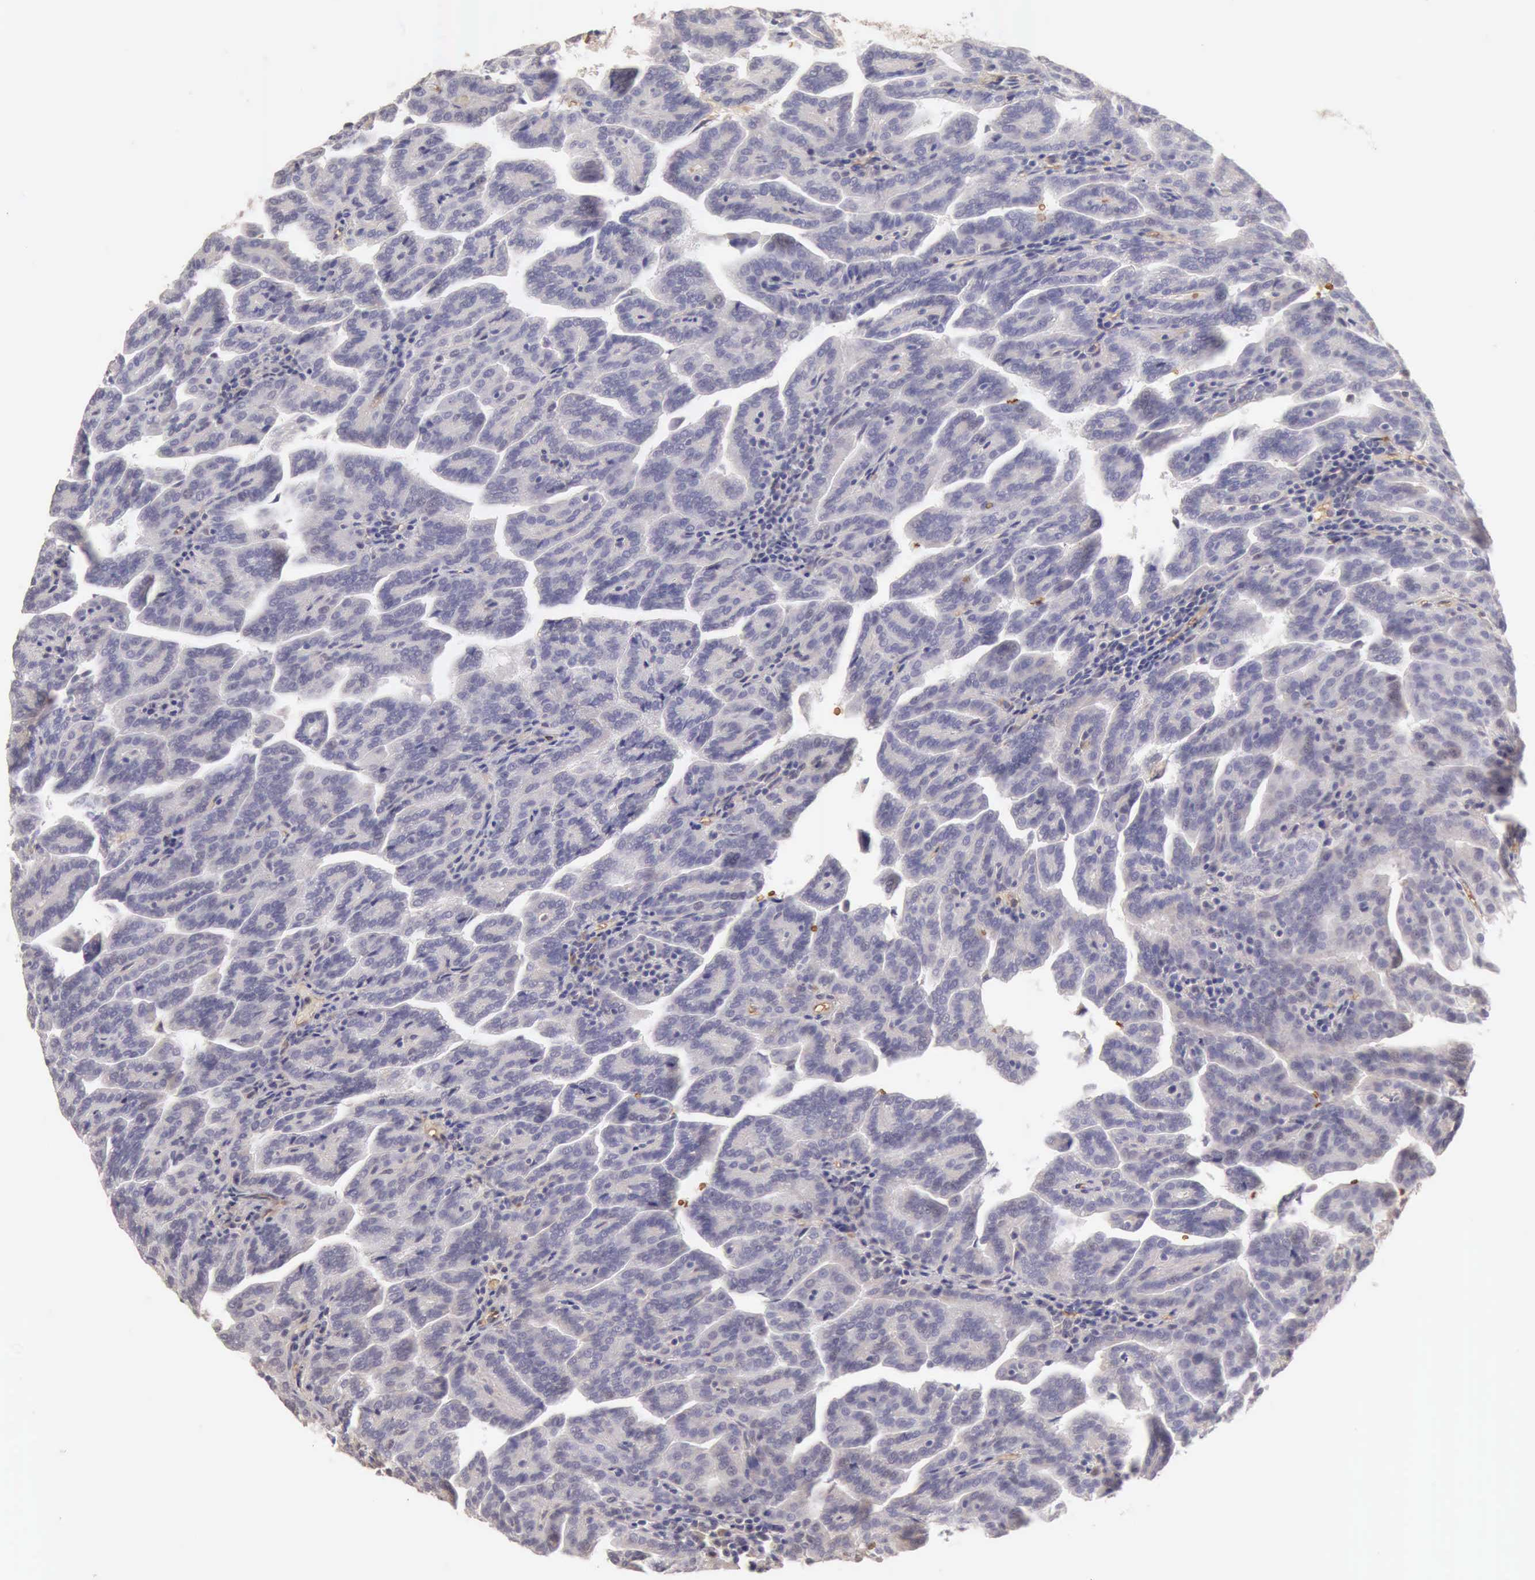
{"staining": {"intensity": "negative", "quantity": "none", "location": "none"}, "tissue": "renal cancer", "cell_type": "Tumor cells", "image_type": "cancer", "snomed": [{"axis": "morphology", "description": "Adenocarcinoma, NOS"}, {"axis": "topography", "description": "Kidney"}], "caption": "An IHC histopathology image of adenocarcinoma (renal) is shown. There is no staining in tumor cells of adenocarcinoma (renal).", "gene": "CFI", "patient": {"sex": "male", "age": 61}}